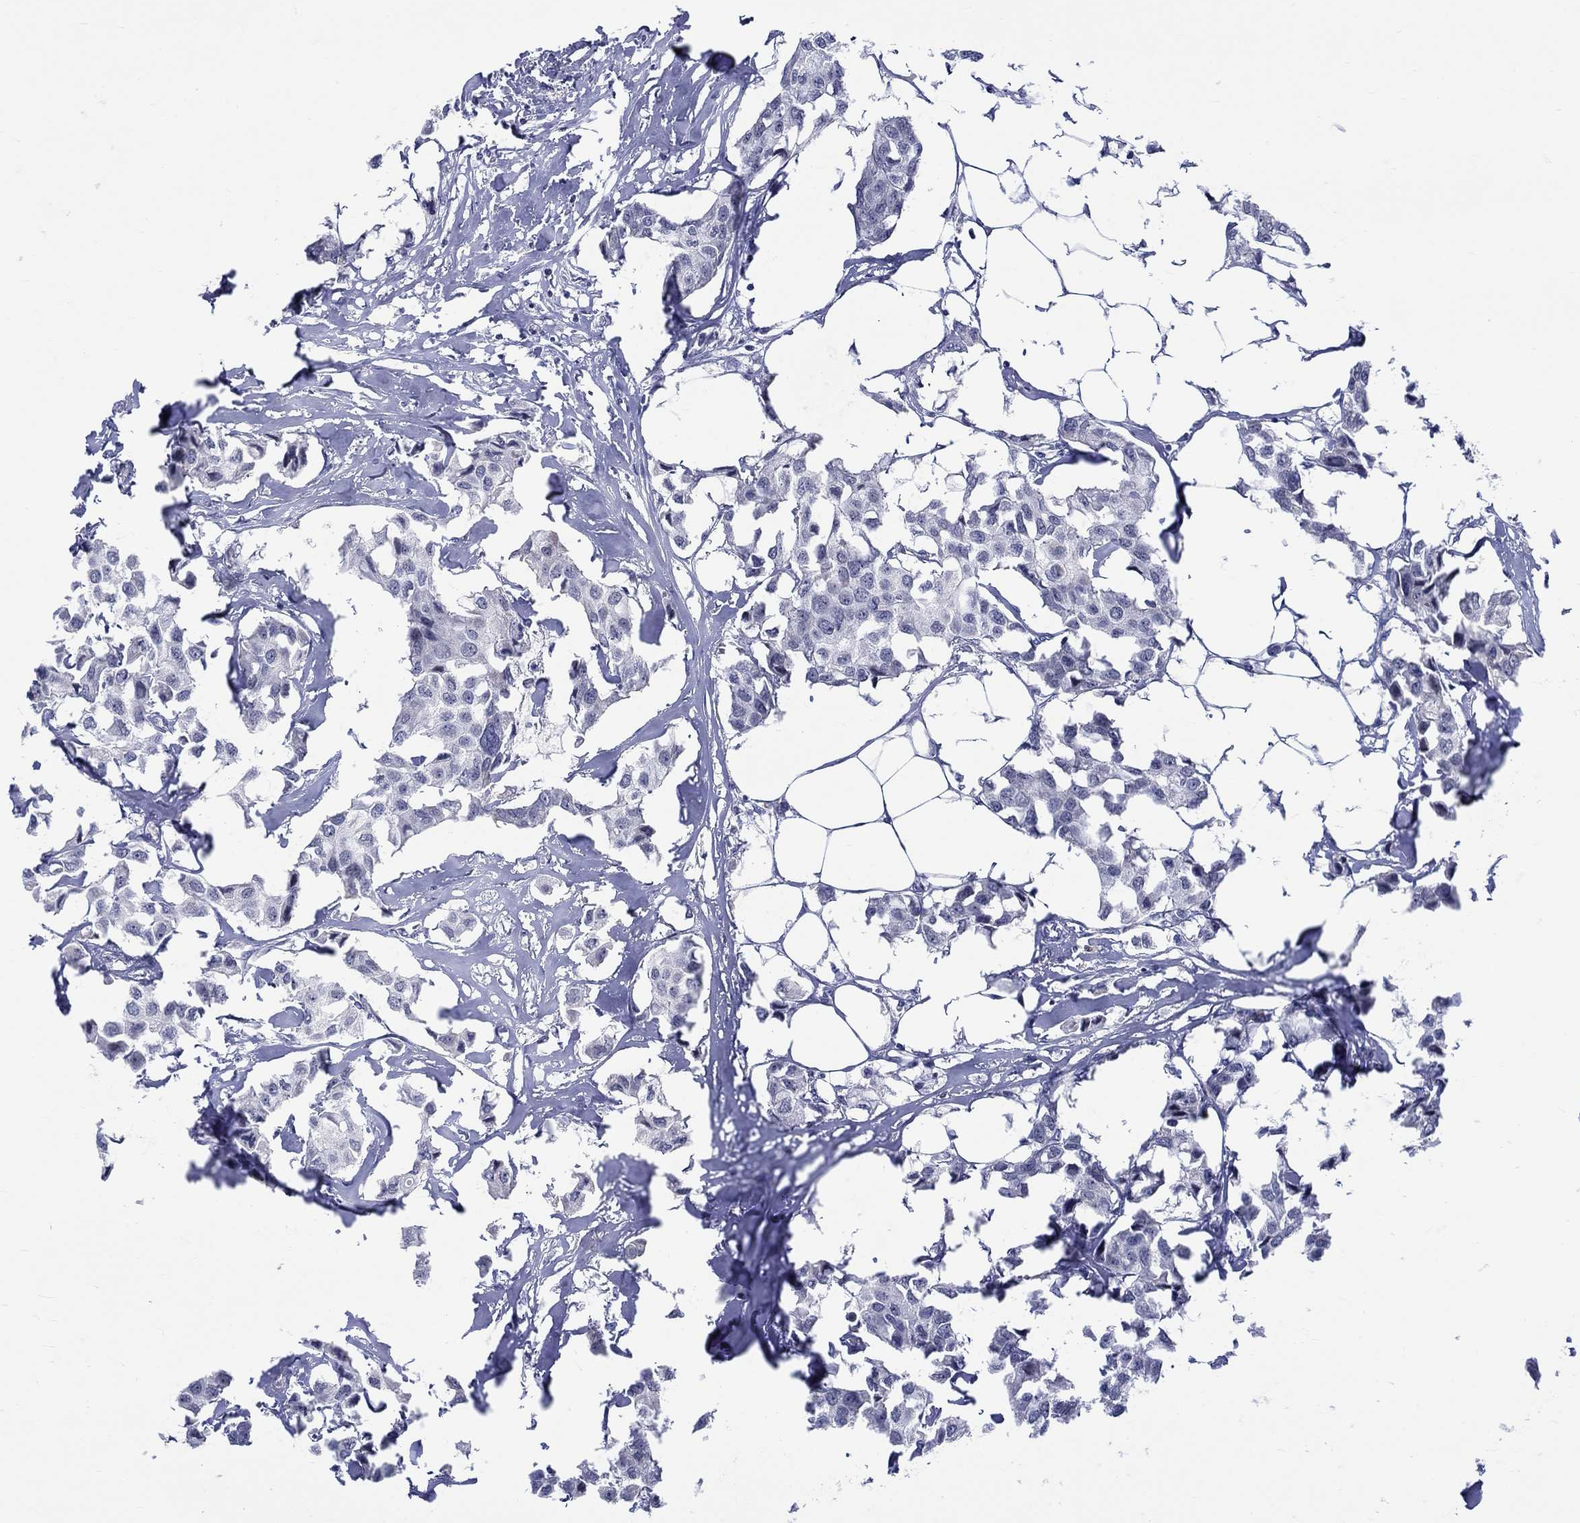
{"staining": {"intensity": "negative", "quantity": "none", "location": "none"}, "tissue": "breast cancer", "cell_type": "Tumor cells", "image_type": "cancer", "snomed": [{"axis": "morphology", "description": "Duct carcinoma"}, {"axis": "topography", "description": "Breast"}], "caption": "An IHC histopathology image of infiltrating ductal carcinoma (breast) is shown. There is no staining in tumor cells of infiltrating ductal carcinoma (breast).", "gene": "ST6GALNAC1", "patient": {"sex": "female", "age": 80}}